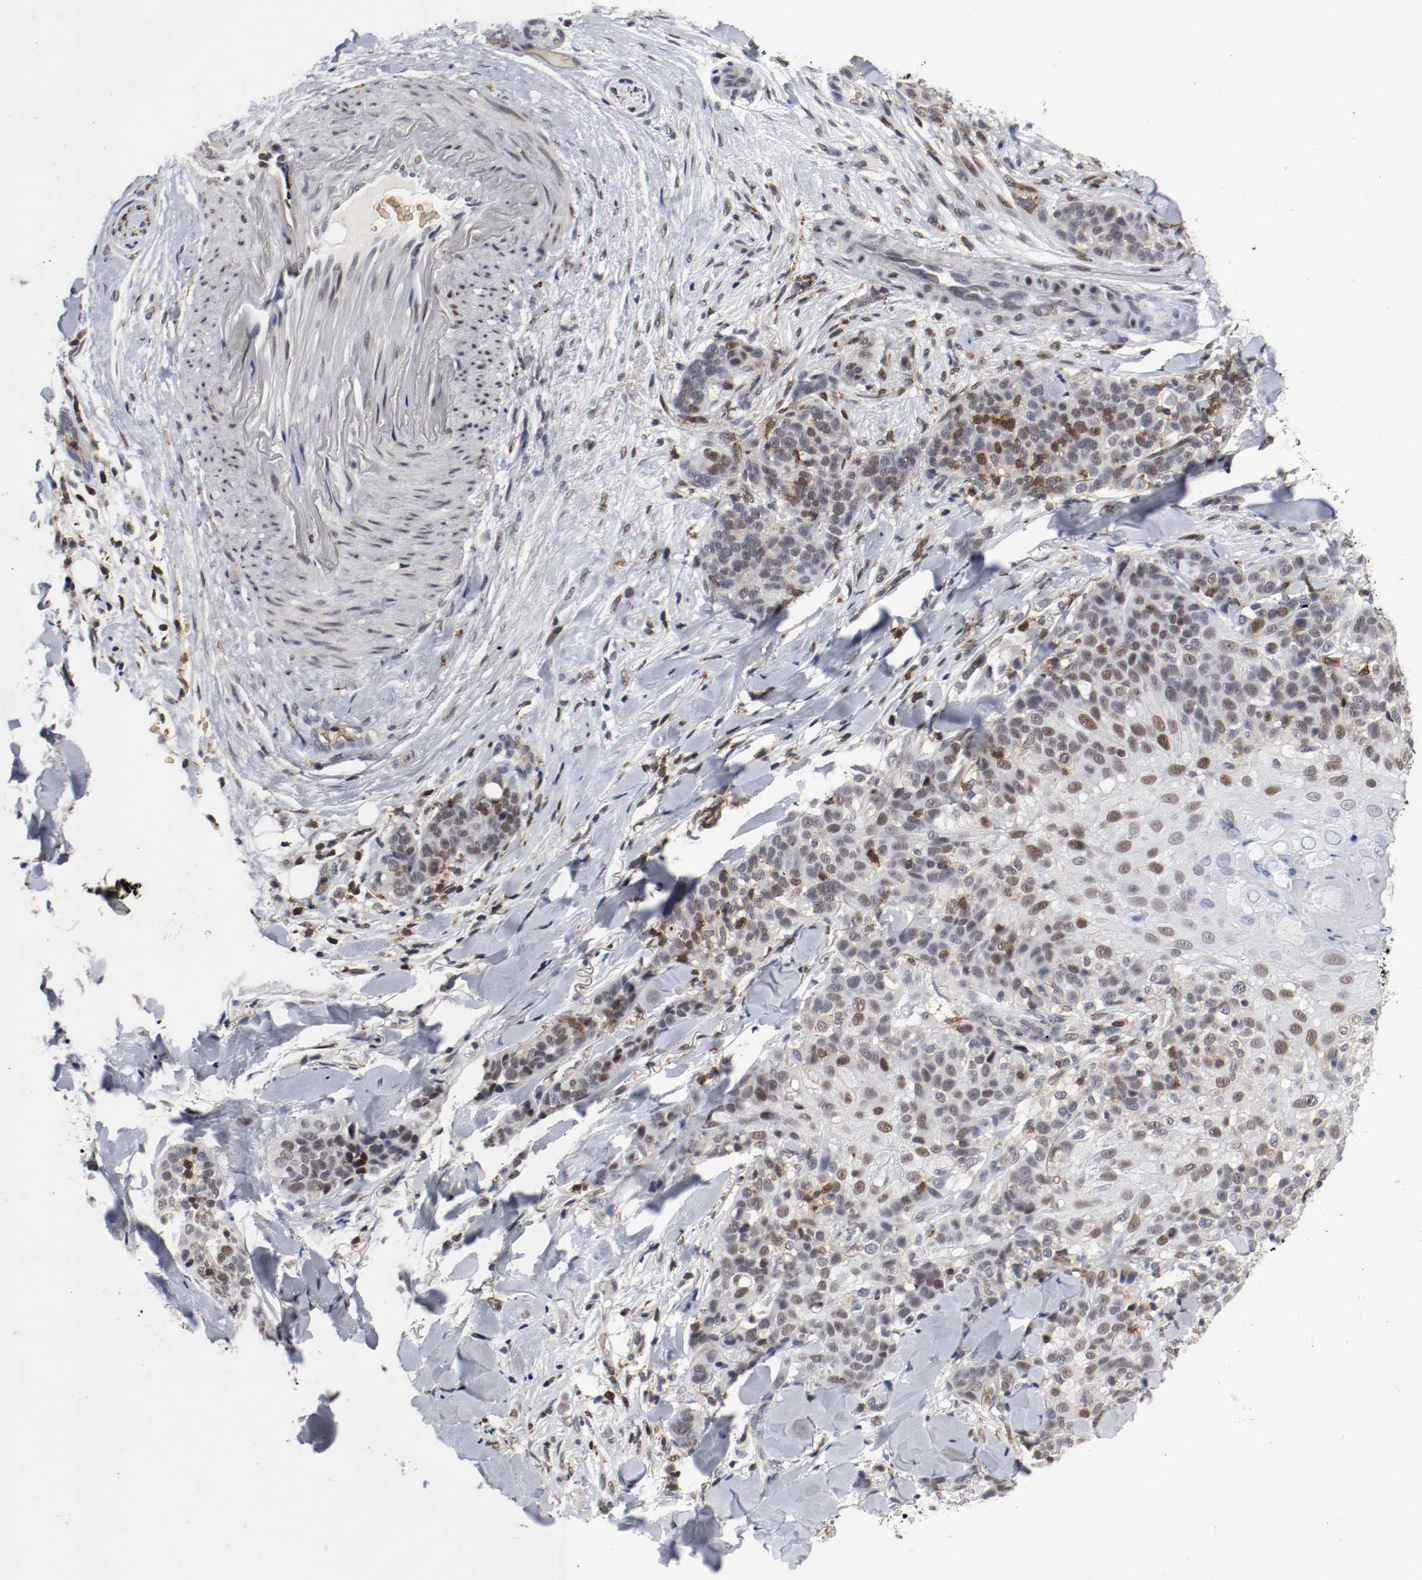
{"staining": {"intensity": "moderate", "quantity": "<25%", "location": "nuclear"}, "tissue": "skin cancer", "cell_type": "Tumor cells", "image_type": "cancer", "snomed": [{"axis": "morphology", "description": "Normal tissue, NOS"}, {"axis": "morphology", "description": "Squamous cell carcinoma, NOS"}, {"axis": "topography", "description": "Skin"}], "caption": "Tumor cells demonstrate low levels of moderate nuclear positivity in approximately <25% of cells in skin cancer.", "gene": "JUND", "patient": {"sex": "female", "age": 83}}